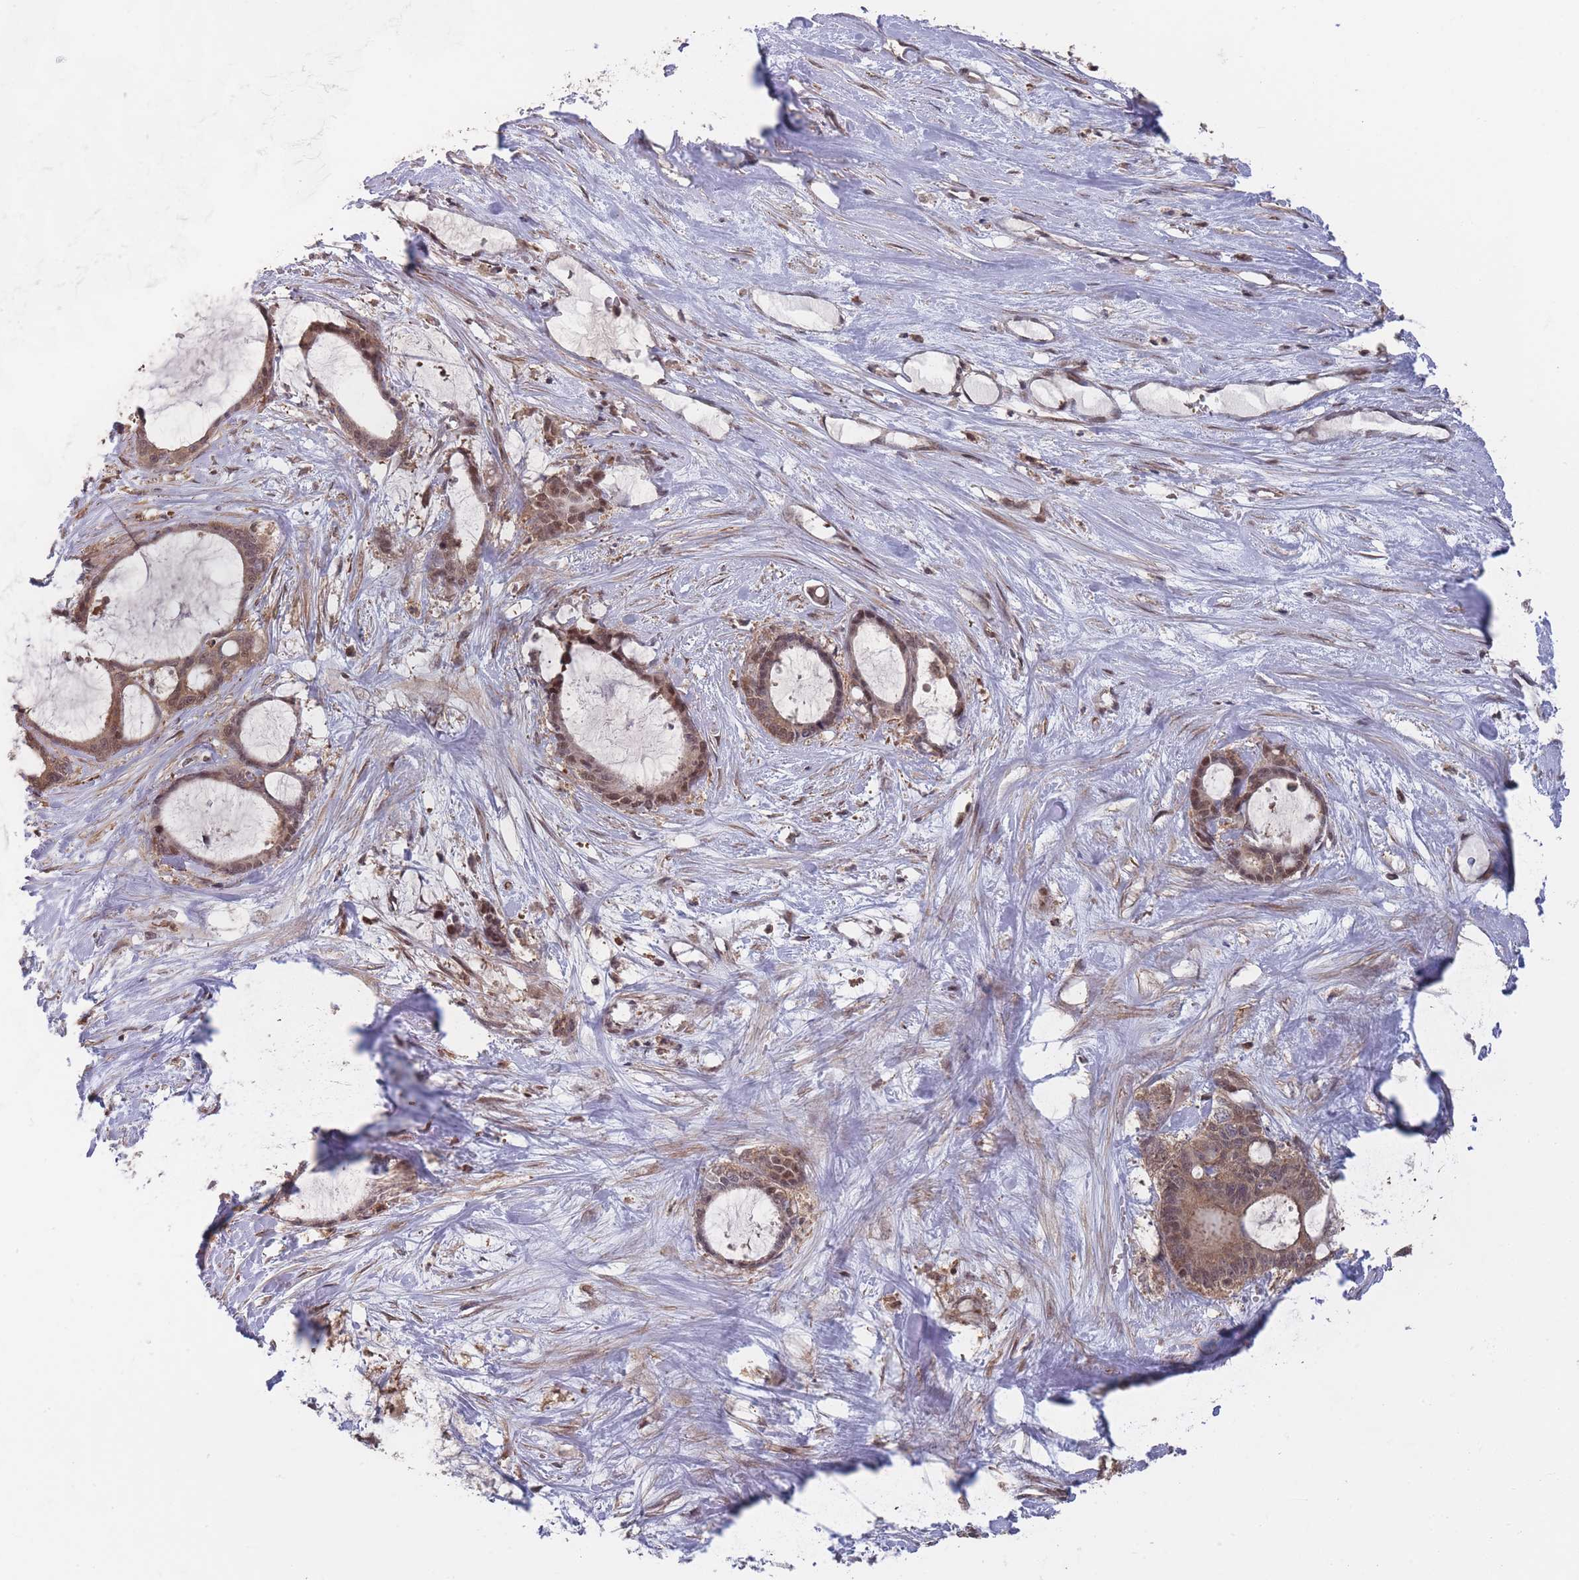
{"staining": {"intensity": "moderate", "quantity": ">75%", "location": "cytoplasmic/membranous,nuclear"}, "tissue": "liver cancer", "cell_type": "Tumor cells", "image_type": "cancer", "snomed": [{"axis": "morphology", "description": "Normal tissue, NOS"}, {"axis": "morphology", "description": "Cholangiocarcinoma"}, {"axis": "topography", "description": "Liver"}, {"axis": "topography", "description": "Peripheral nerve tissue"}], "caption": "Liver cancer tissue exhibits moderate cytoplasmic/membranous and nuclear expression in approximately >75% of tumor cells, visualized by immunohistochemistry.", "gene": "SF3B1", "patient": {"sex": "female", "age": 73}}